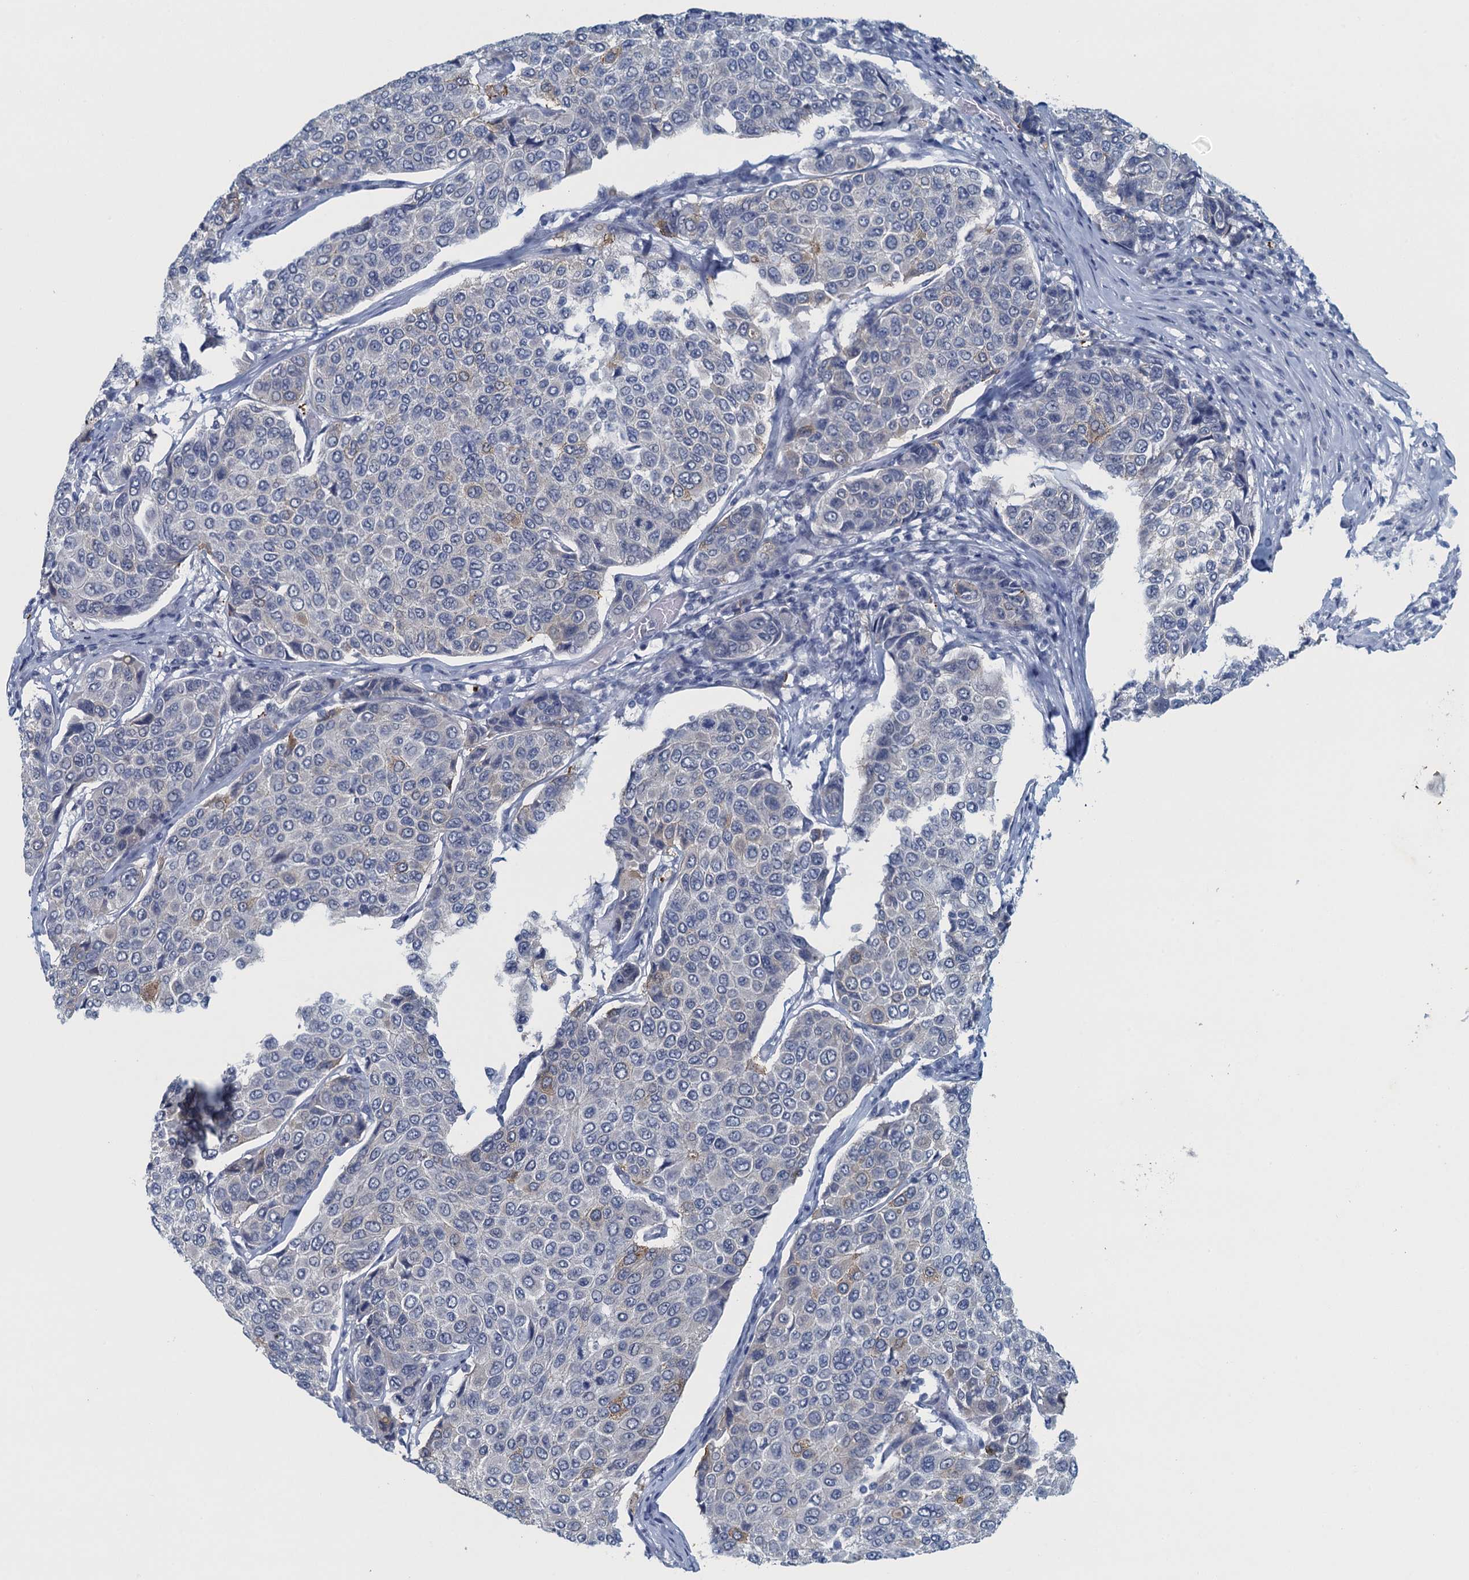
{"staining": {"intensity": "negative", "quantity": "none", "location": "none"}, "tissue": "breast cancer", "cell_type": "Tumor cells", "image_type": "cancer", "snomed": [{"axis": "morphology", "description": "Duct carcinoma"}, {"axis": "topography", "description": "Breast"}], "caption": "DAB (3,3'-diaminobenzidine) immunohistochemical staining of human breast intraductal carcinoma demonstrates no significant positivity in tumor cells.", "gene": "ENSG00000131152", "patient": {"sex": "female", "age": 55}}